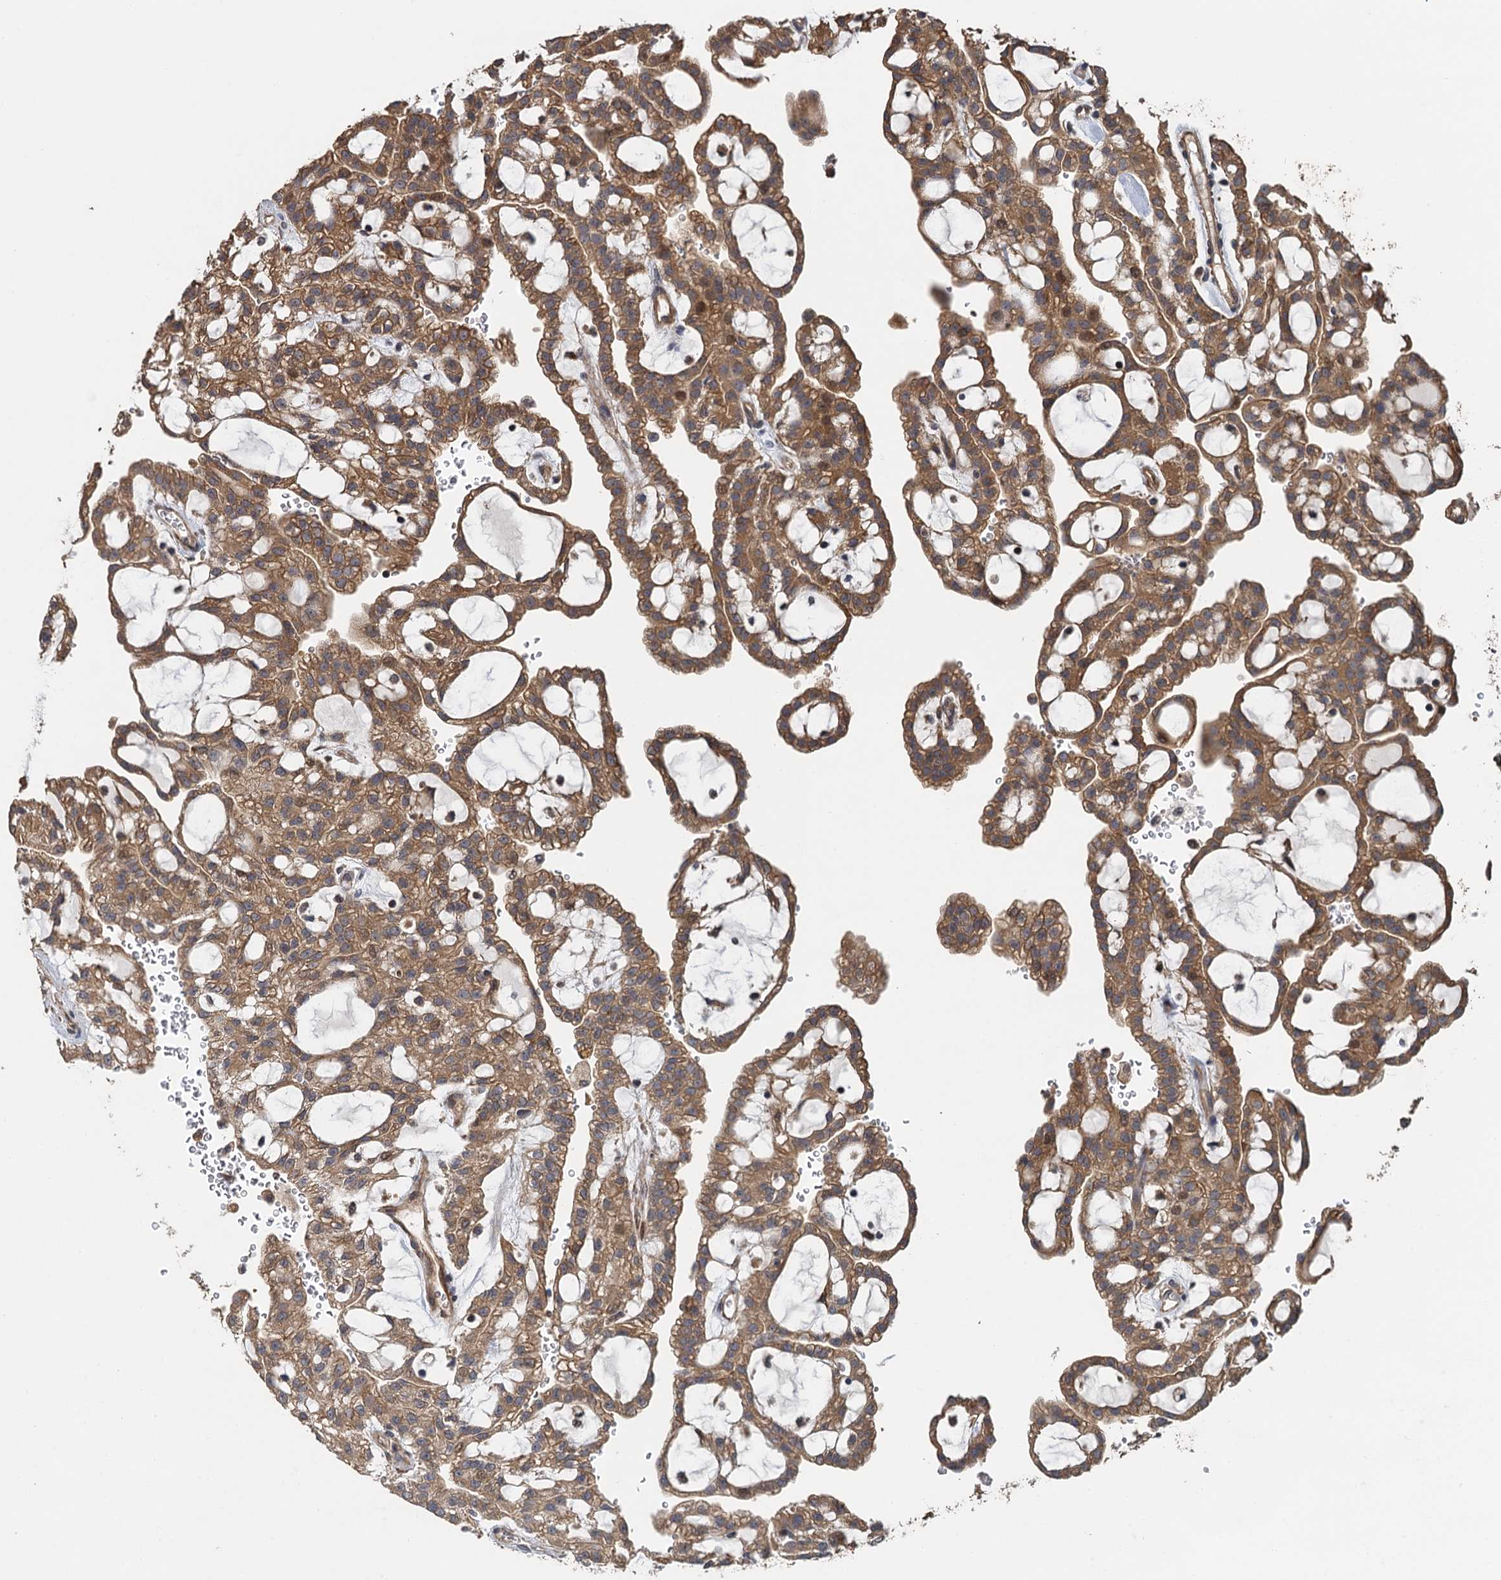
{"staining": {"intensity": "moderate", "quantity": ">75%", "location": "cytoplasmic/membranous"}, "tissue": "renal cancer", "cell_type": "Tumor cells", "image_type": "cancer", "snomed": [{"axis": "morphology", "description": "Adenocarcinoma, NOS"}, {"axis": "topography", "description": "Kidney"}], "caption": "Tumor cells display moderate cytoplasmic/membranous staining in about >75% of cells in renal cancer (adenocarcinoma).", "gene": "MEAK7", "patient": {"sex": "male", "age": 63}}